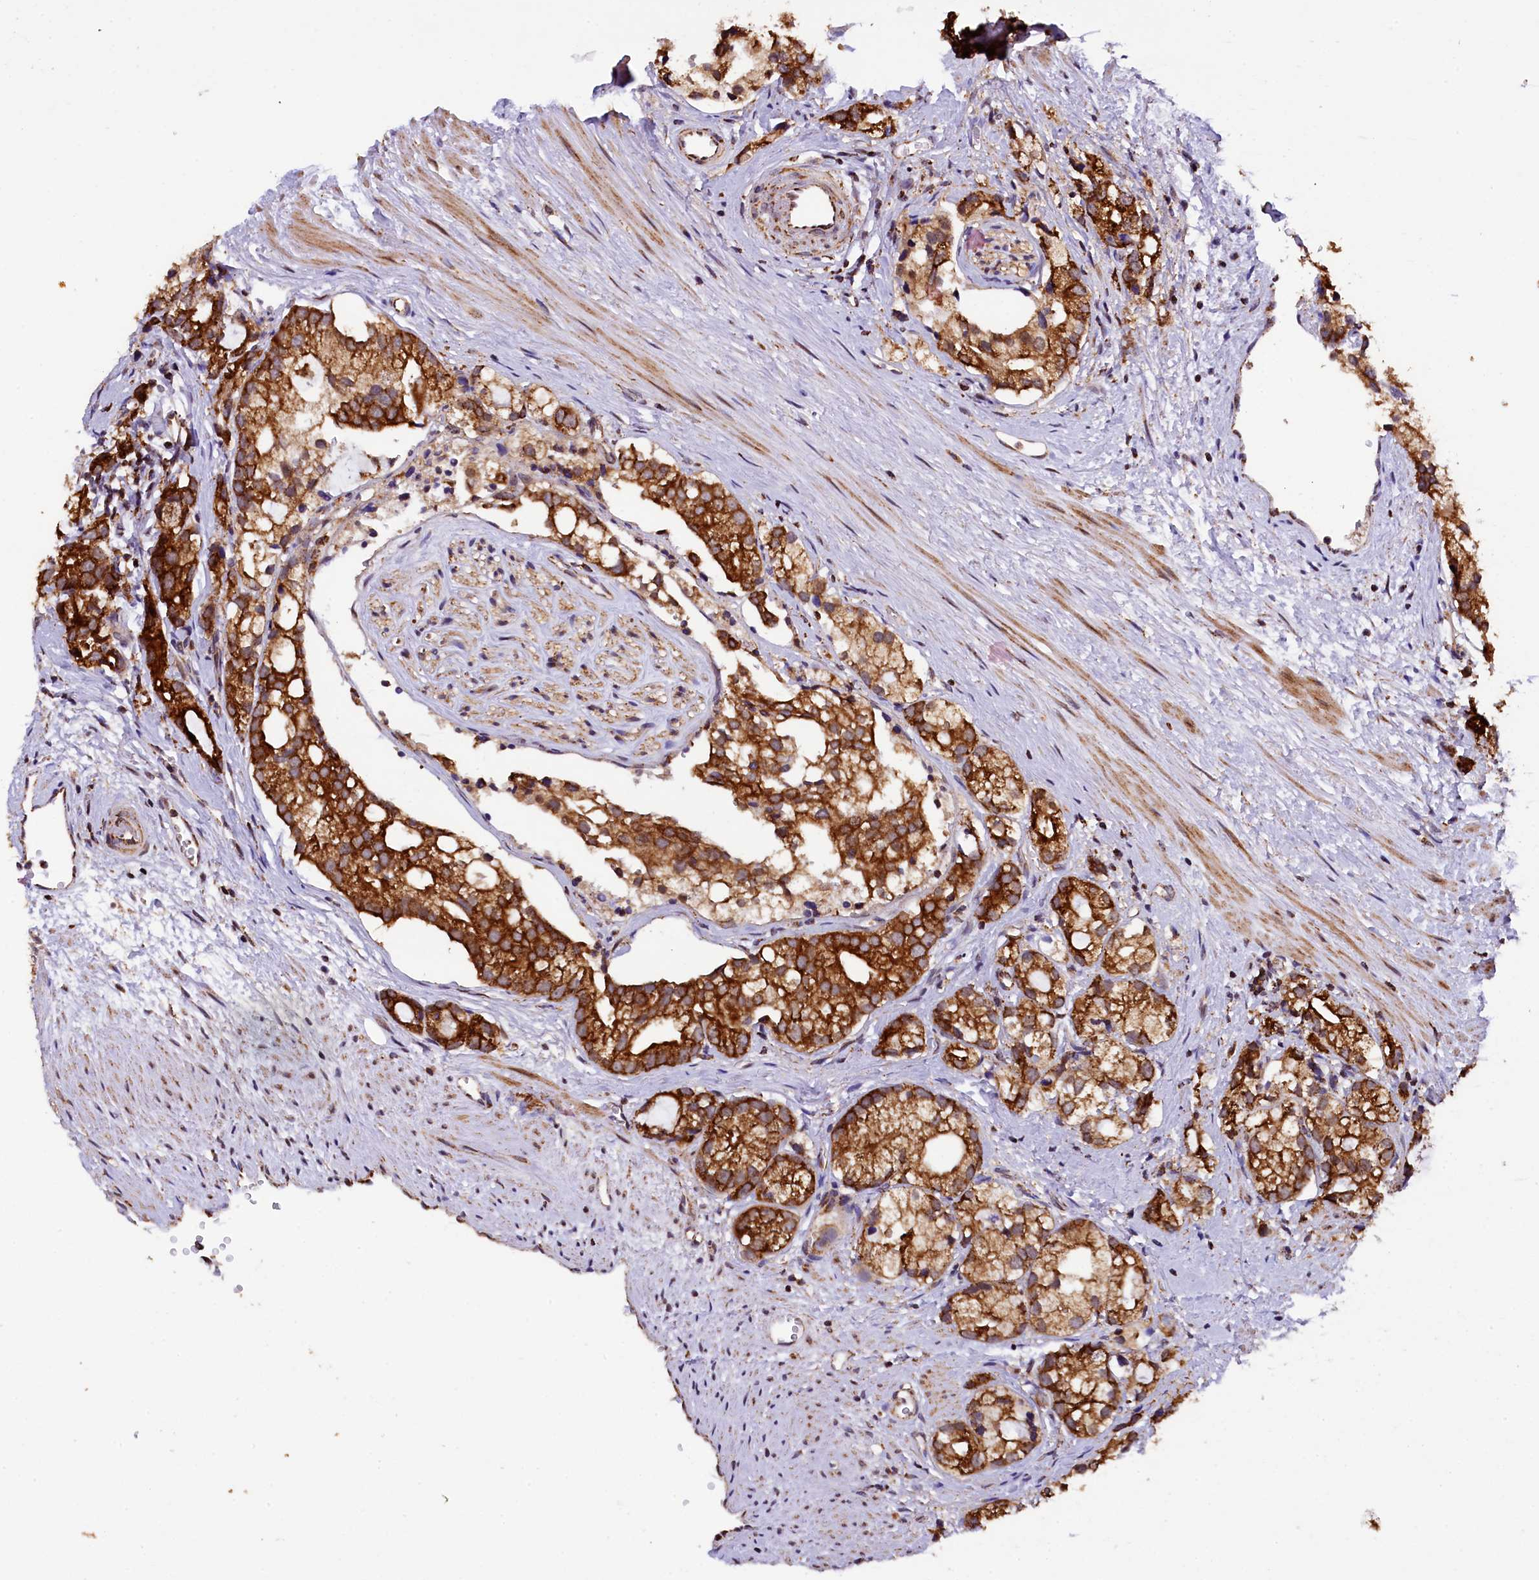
{"staining": {"intensity": "strong", "quantity": ">75%", "location": "cytoplasmic/membranous"}, "tissue": "prostate cancer", "cell_type": "Tumor cells", "image_type": "cancer", "snomed": [{"axis": "morphology", "description": "Adenocarcinoma, High grade"}, {"axis": "topography", "description": "Prostate"}], "caption": "Brown immunohistochemical staining in prostate cancer (adenocarcinoma (high-grade)) displays strong cytoplasmic/membranous expression in approximately >75% of tumor cells.", "gene": "KLC2", "patient": {"sex": "male", "age": 75}}